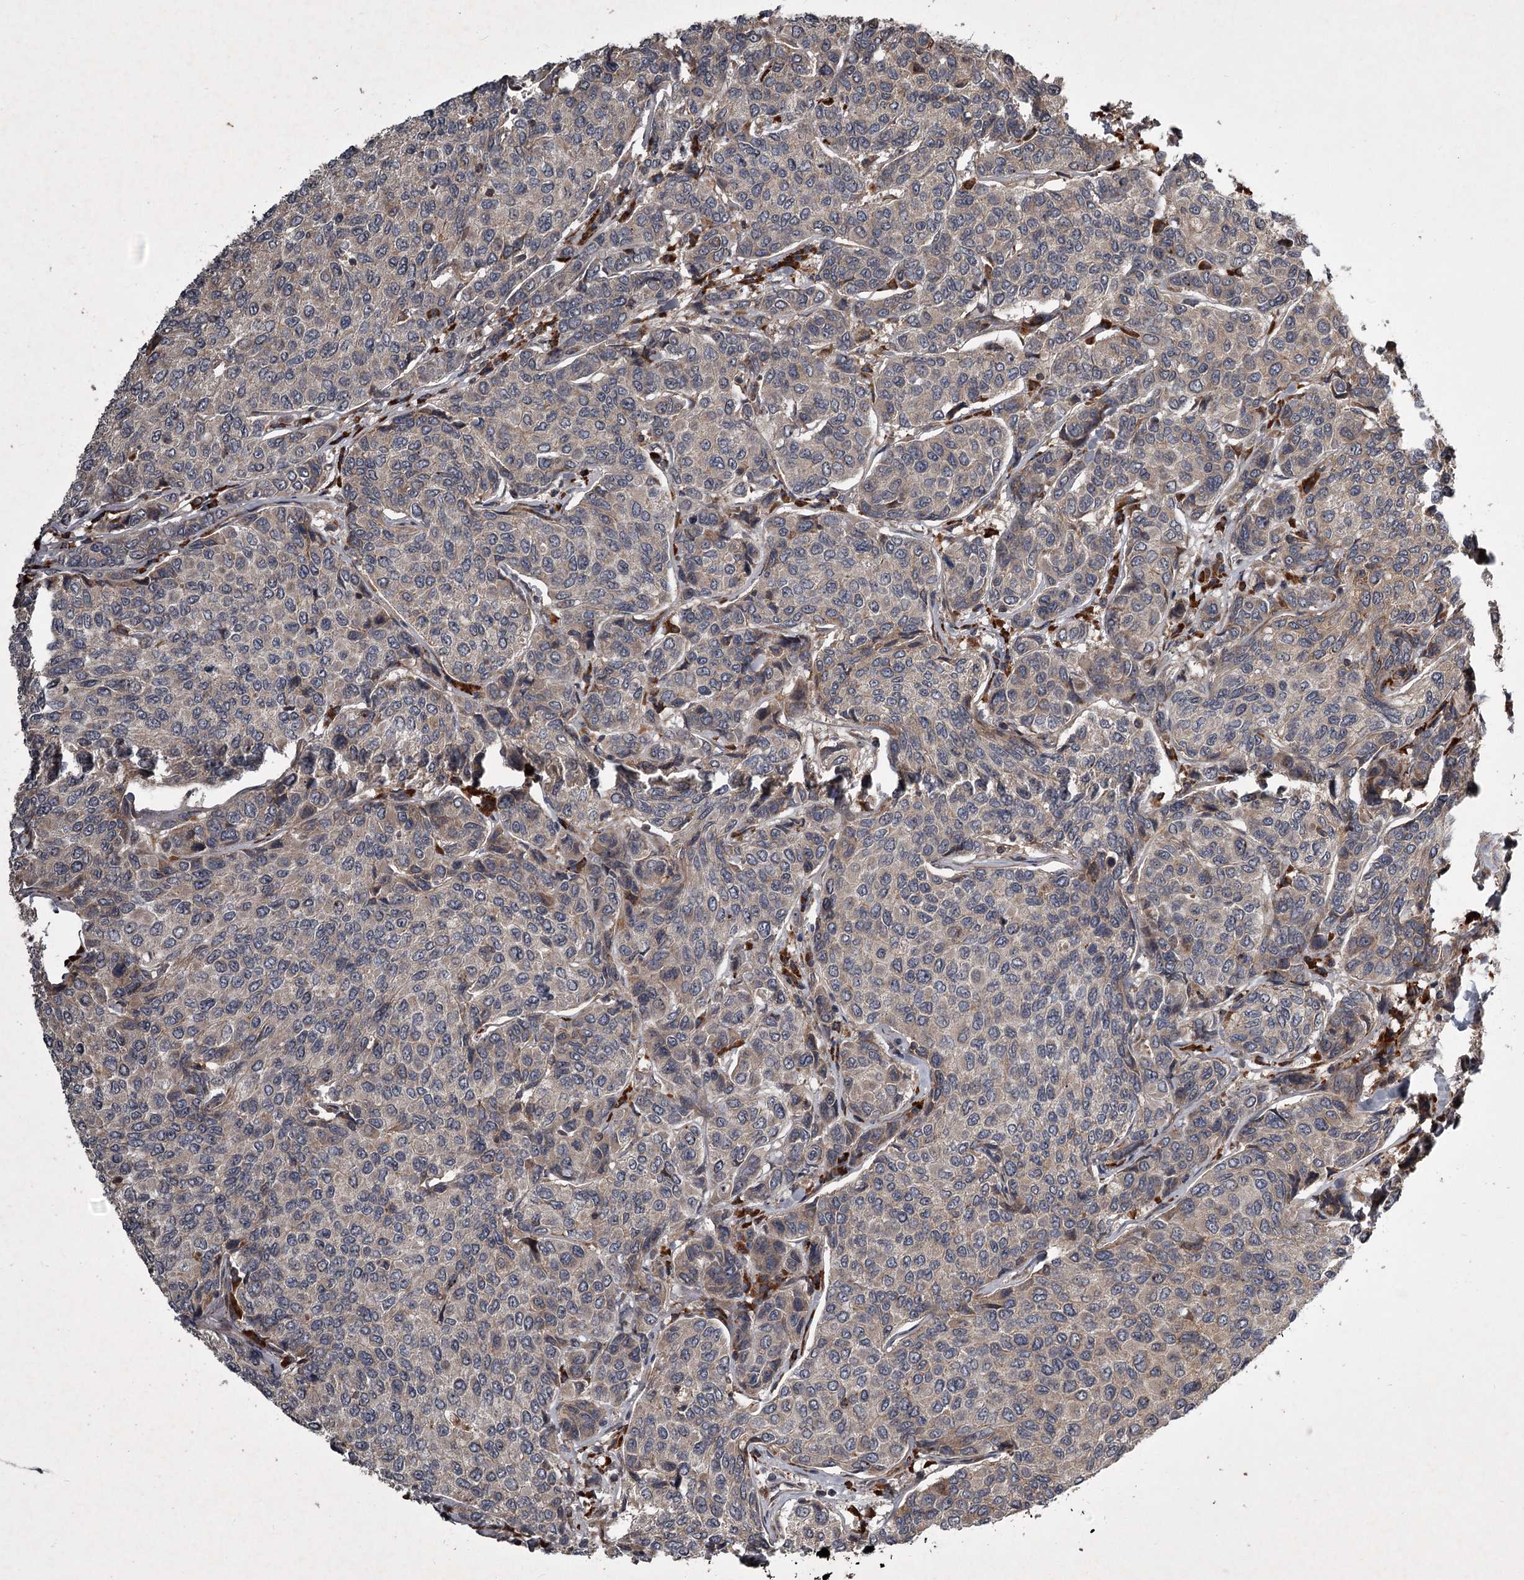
{"staining": {"intensity": "negative", "quantity": "none", "location": "none"}, "tissue": "breast cancer", "cell_type": "Tumor cells", "image_type": "cancer", "snomed": [{"axis": "morphology", "description": "Duct carcinoma"}, {"axis": "topography", "description": "Breast"}], "caption": "High magnification brightfield microscopy of breast cancer (invasive ductal carcinoma) stained with DAB (3,3'-diaminobenzidine) (brown) and counterstained with hematoxylin (blue): tumor cells show no significant positivity.", "gene": "UNC93B1", "patient": {"sex": "female", "age": 55}}